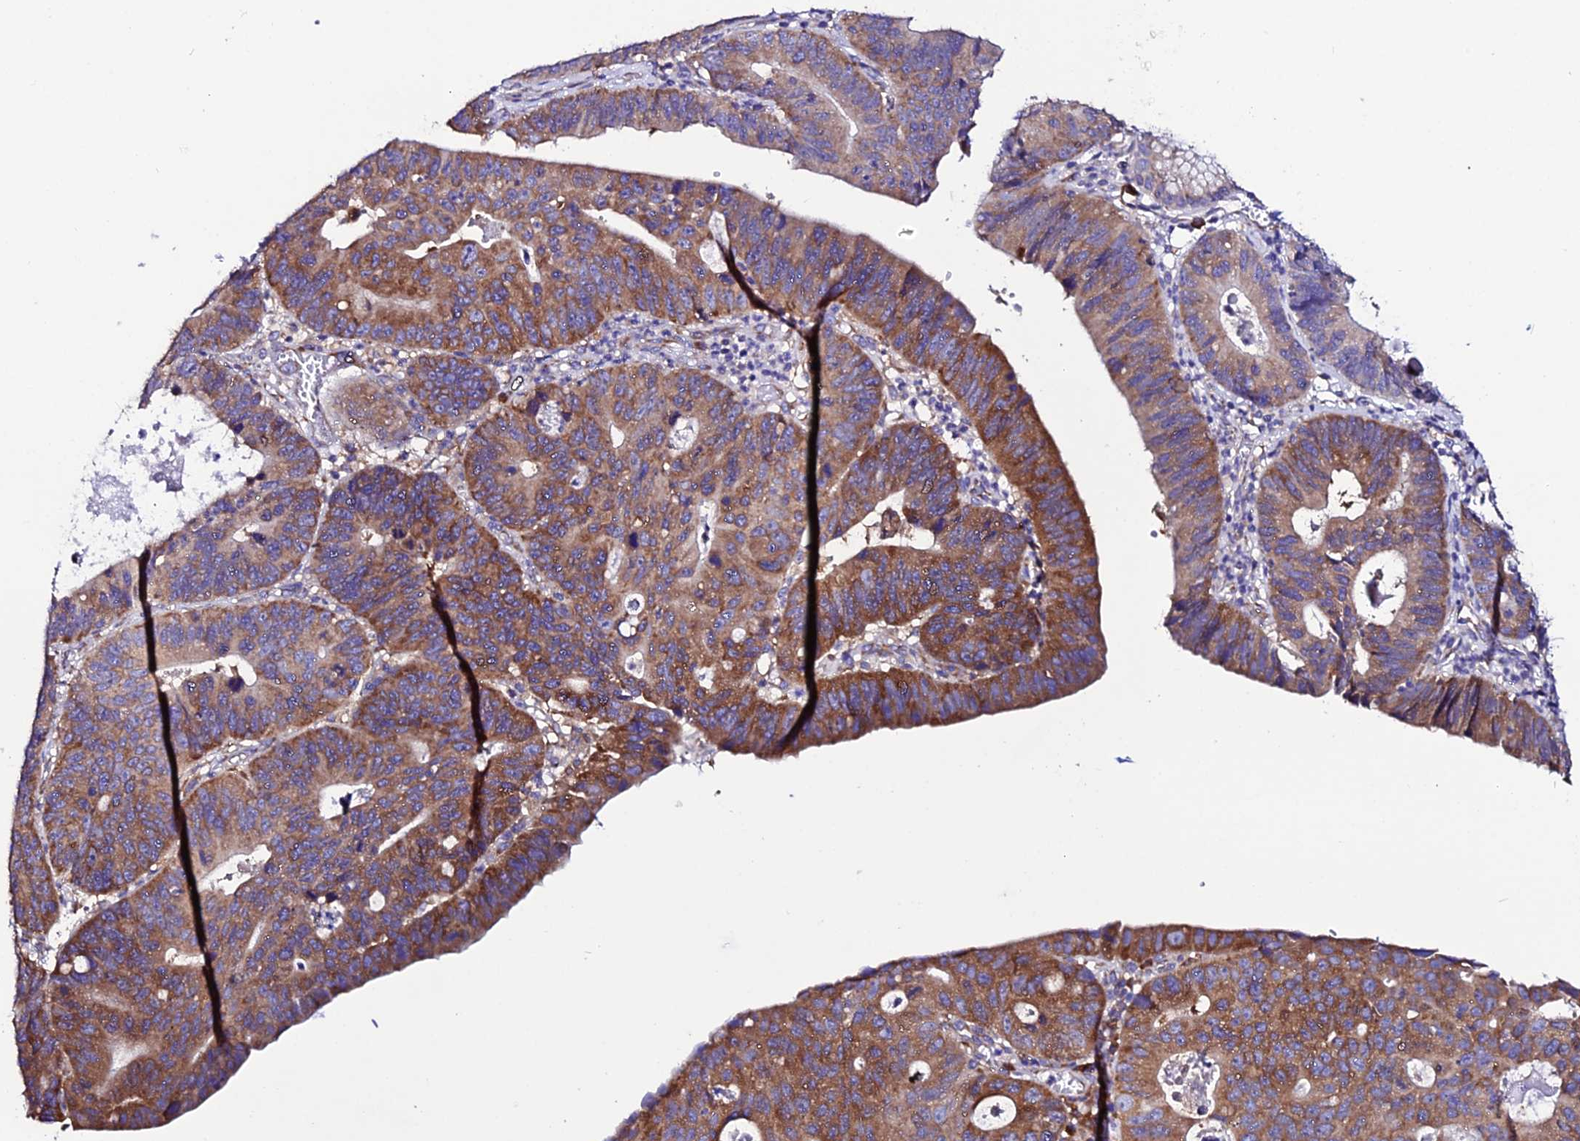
{"staining": {"intensity": "strong", "quantity": ">75%", "location": "cytoplasmic/membranous"}, "tissue": "stomach cancer", "cell_type": "Tumor cells", "image_type": "cancer", "snomed": [{"axis": "morphology", "description": "Adenocarcinoma, NOS"}, {"axis": "topography", "description": "Stomach"}], "caption": "IHC (DAB (3,3'-diaminobenzidine)) staining of adenocarcinoma (stomach) demonstrates strong cytoplasmic/membranous protein positivity in about >75% of tumor cells.", "gene": "EEF1G", "patient": {"sex": "male", "age": 59}}